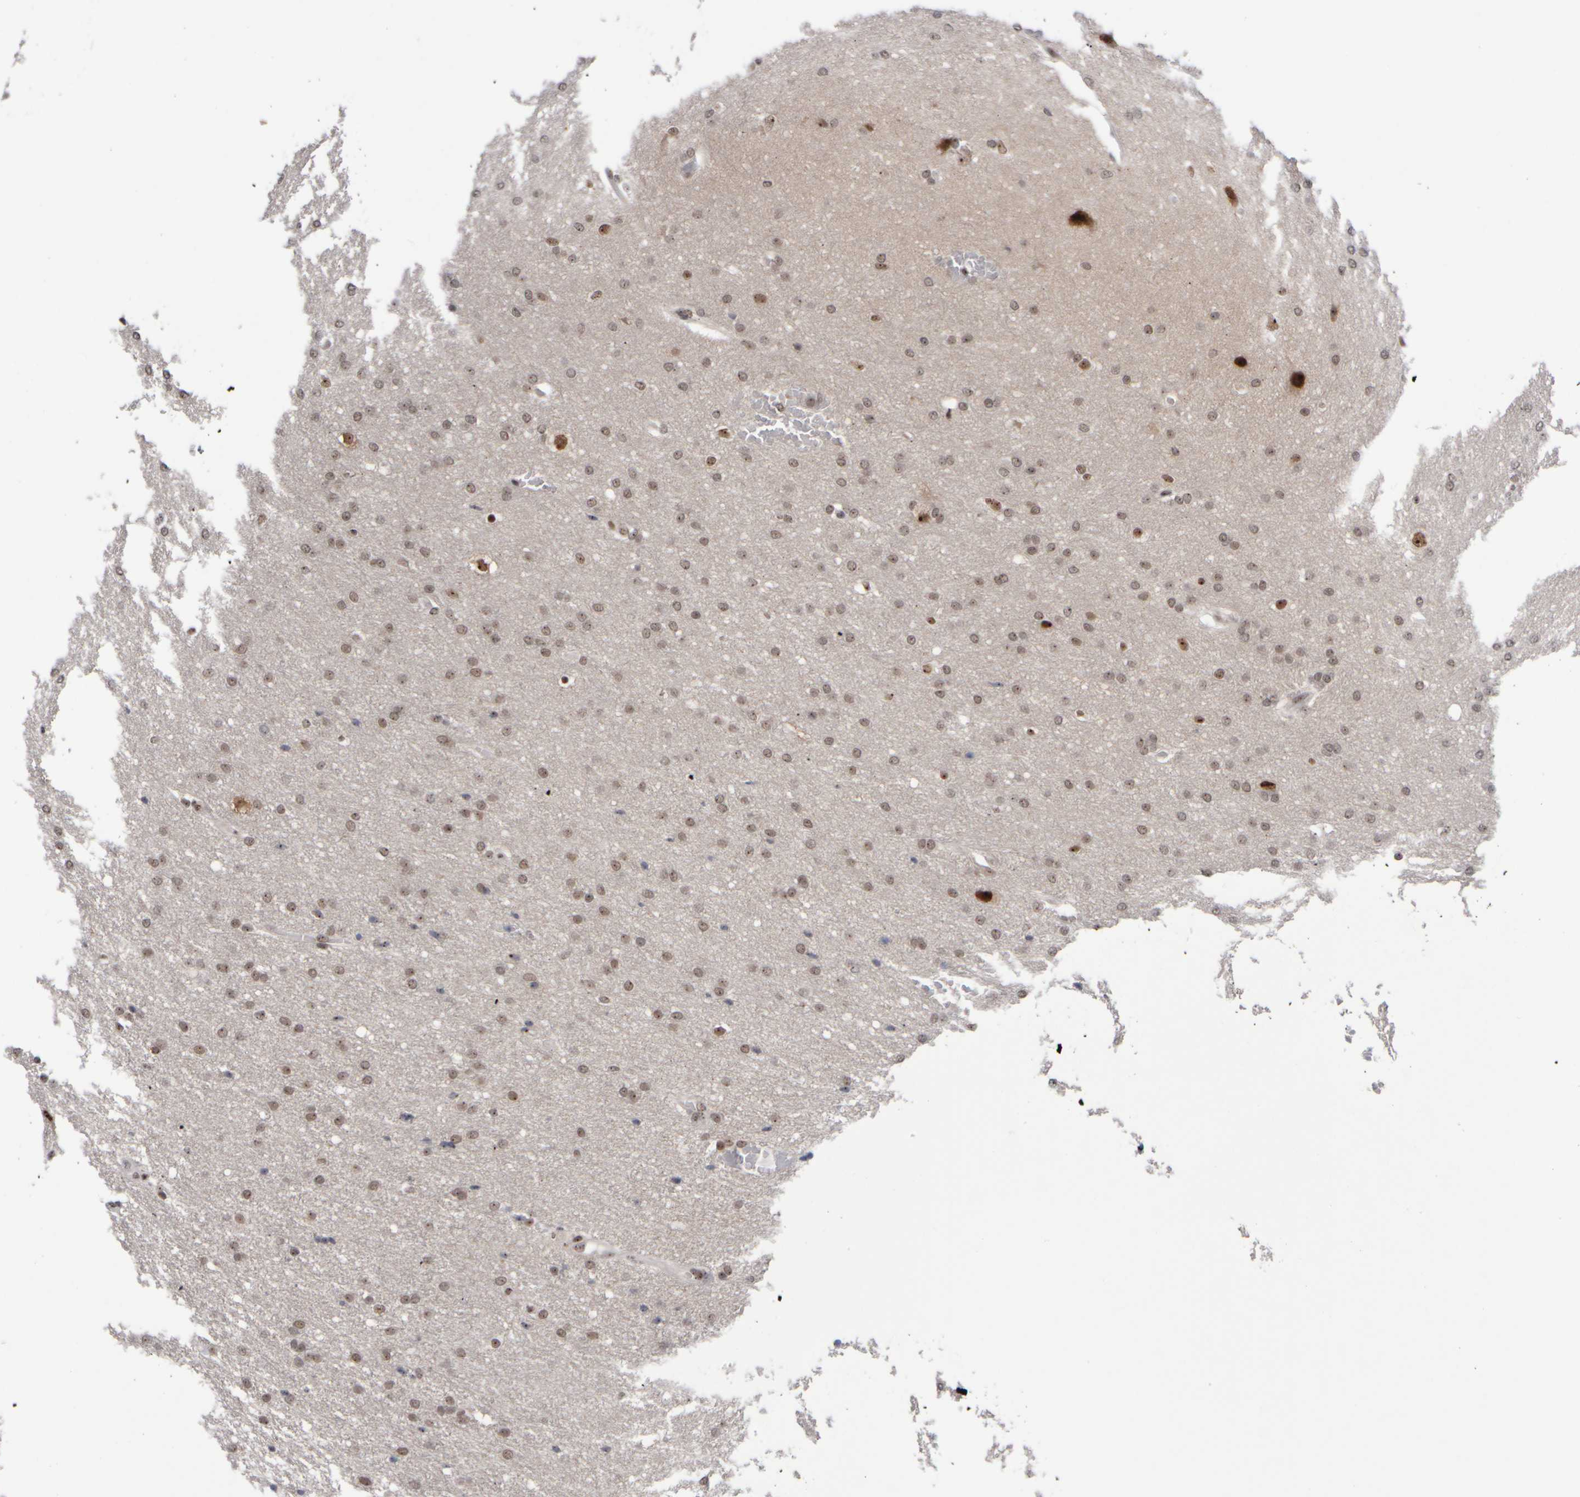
{"staining": {"intensity": "moderate", "quantity": "25%-75%", "location": "nuclear"}, "tissue": "glioma", "cell_type": "Tumor cells", "image_type": "cancer", "snomed": [{"axis": "morphology", "description": "Glioma, malignant, Low grade"}, {"axis": "topography", "description": "Brain"}], "caption": "Immunohistochemistry (IHC) of human malignant glioma (low-grade) reveals medium levels of moderate nuclear positivity in approximately 25%-75% of tumor cells.", "gene": "SURF6", "patient": {"sex": "female", "age": 37}}